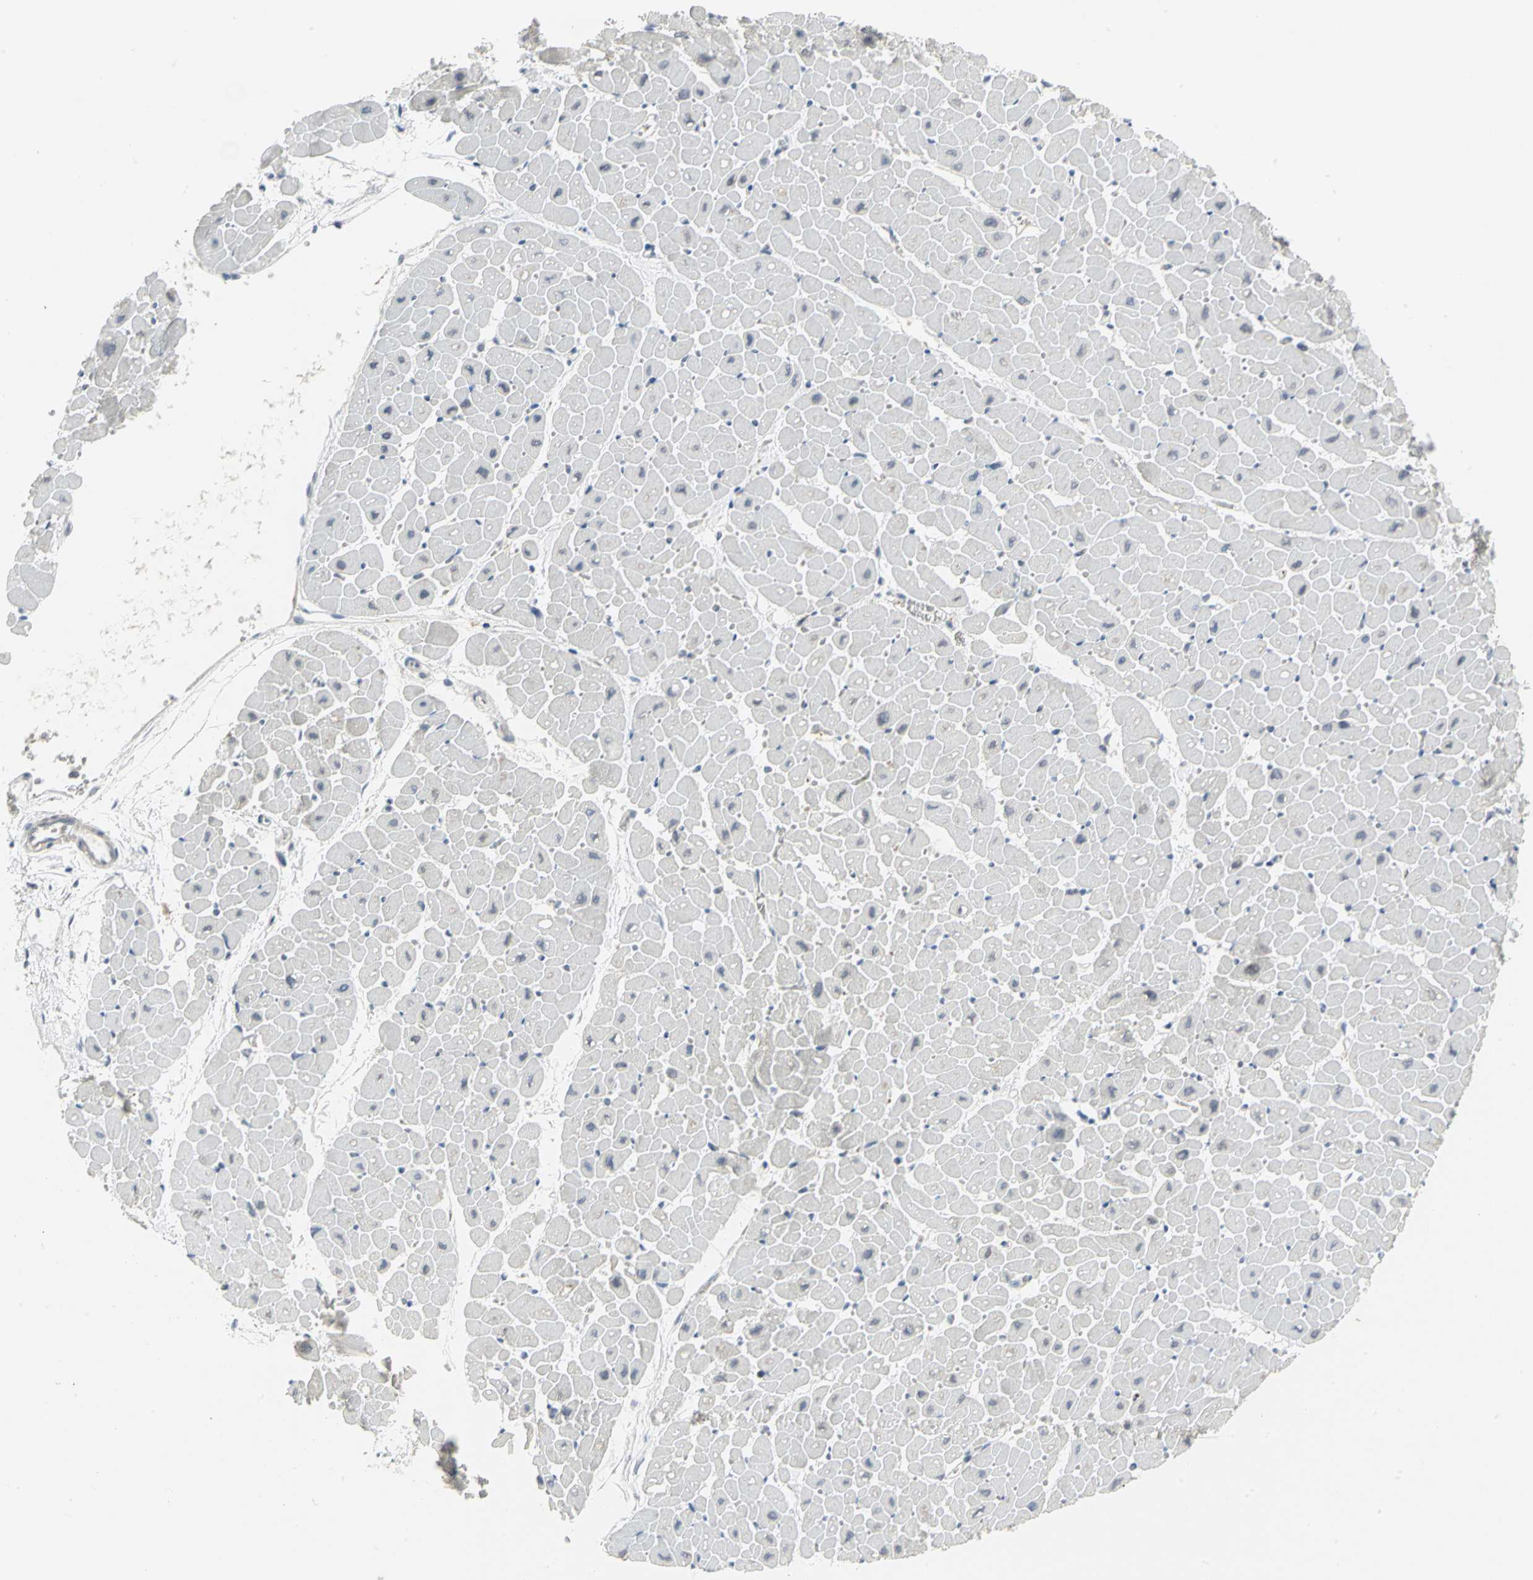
{"staining": {"intensity": "negative", "quantity": "none", "location": "none"}, "tissue": "heart muscle", "cell_type": "Cardiomyocytes", "image_type": "normal", "snomed": [{"axis": "morphology", "description": "Normal tissue, NOS"}, {"axis": "topography", "description": "Heart"}], "caption": "DAB immunohistochemical staining of normal heart muscle exhibits no significant positivity in cardiomyocytes.", "gene": "ZIC1", "patient": {"sex": "male", "age": 45}}